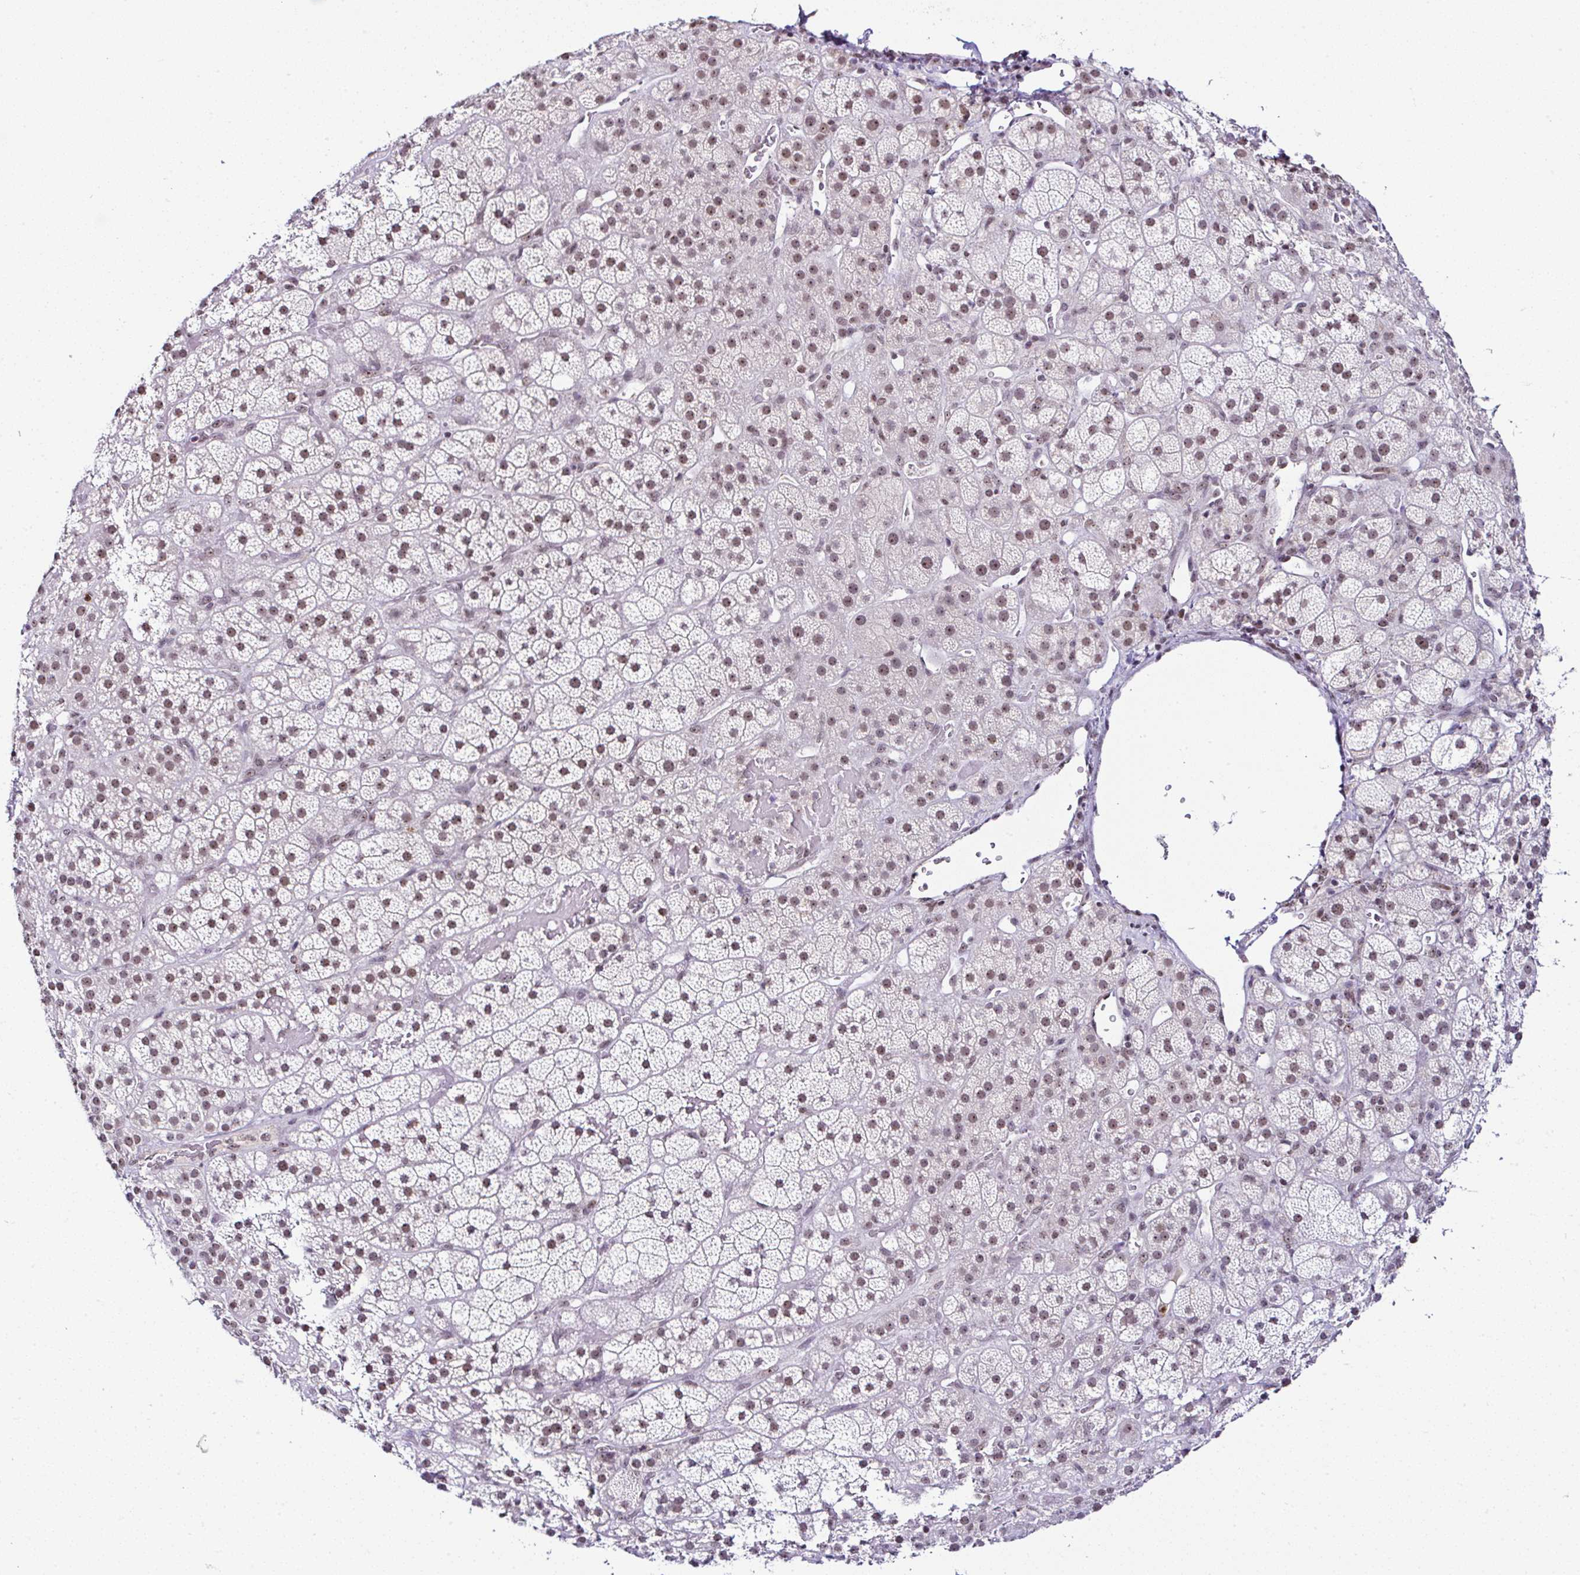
{"staining": {"intensity": "moderate", "quantity": "25%-75%", "location": "nuclear"}, "tissue": "adrenal gland", "cell_type": "Glandular cells", "image_type": "normal", "snomed": [{"axis": "morphology", "description": "Normal tissue, NOS"}, {"axis": "topography", "description": "Adrenal gland"}], "caption": "This histopathology image exhibits unremarkable adrenal gland stained with IHC to label a protein in brown. The nuclear of glandular cells show moderate positivity for the protein. Nuclei are counter-stained blue.", "gene": "PTPN2", "patient": {"sex": "male", "age": 57}}